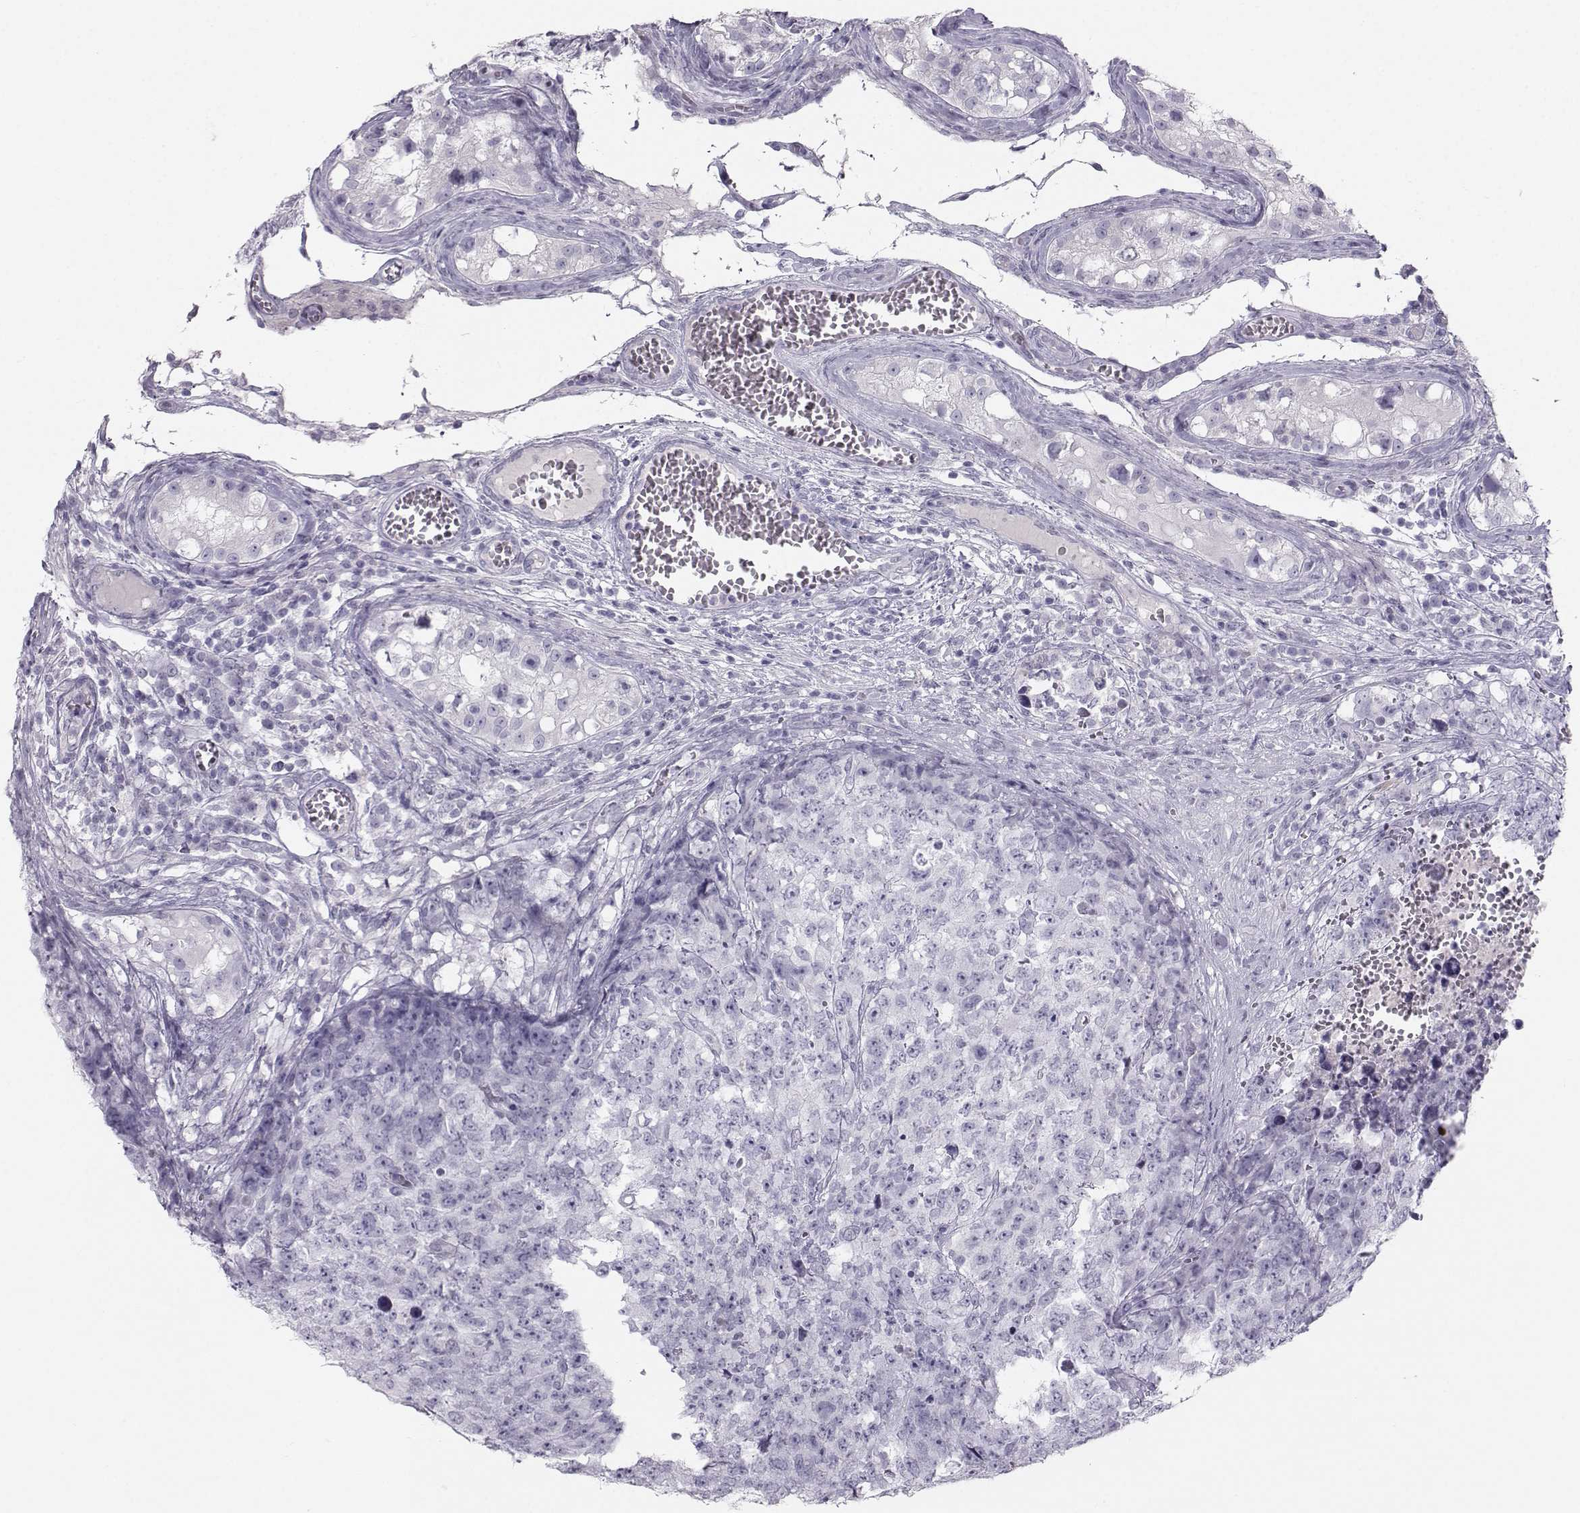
{"staining": {"intensity": "negative", "quantity": "none", "location": "none"}, "tissue": "testis cancer", "cell_type": "Tumor cells", "image_type": "cancer", "snomed": [{"axis": "morphology", "description": "Carcinoma, Embryonal, NOS"}, {"axis": "topography", "description": "Testis"}], "caption": "Immunohistochemical staining of testis embryonal carcinoma displays no significant staining in tumor cells.", "gene": "CASR", "patient": {"sex": "male", "age": 23}}